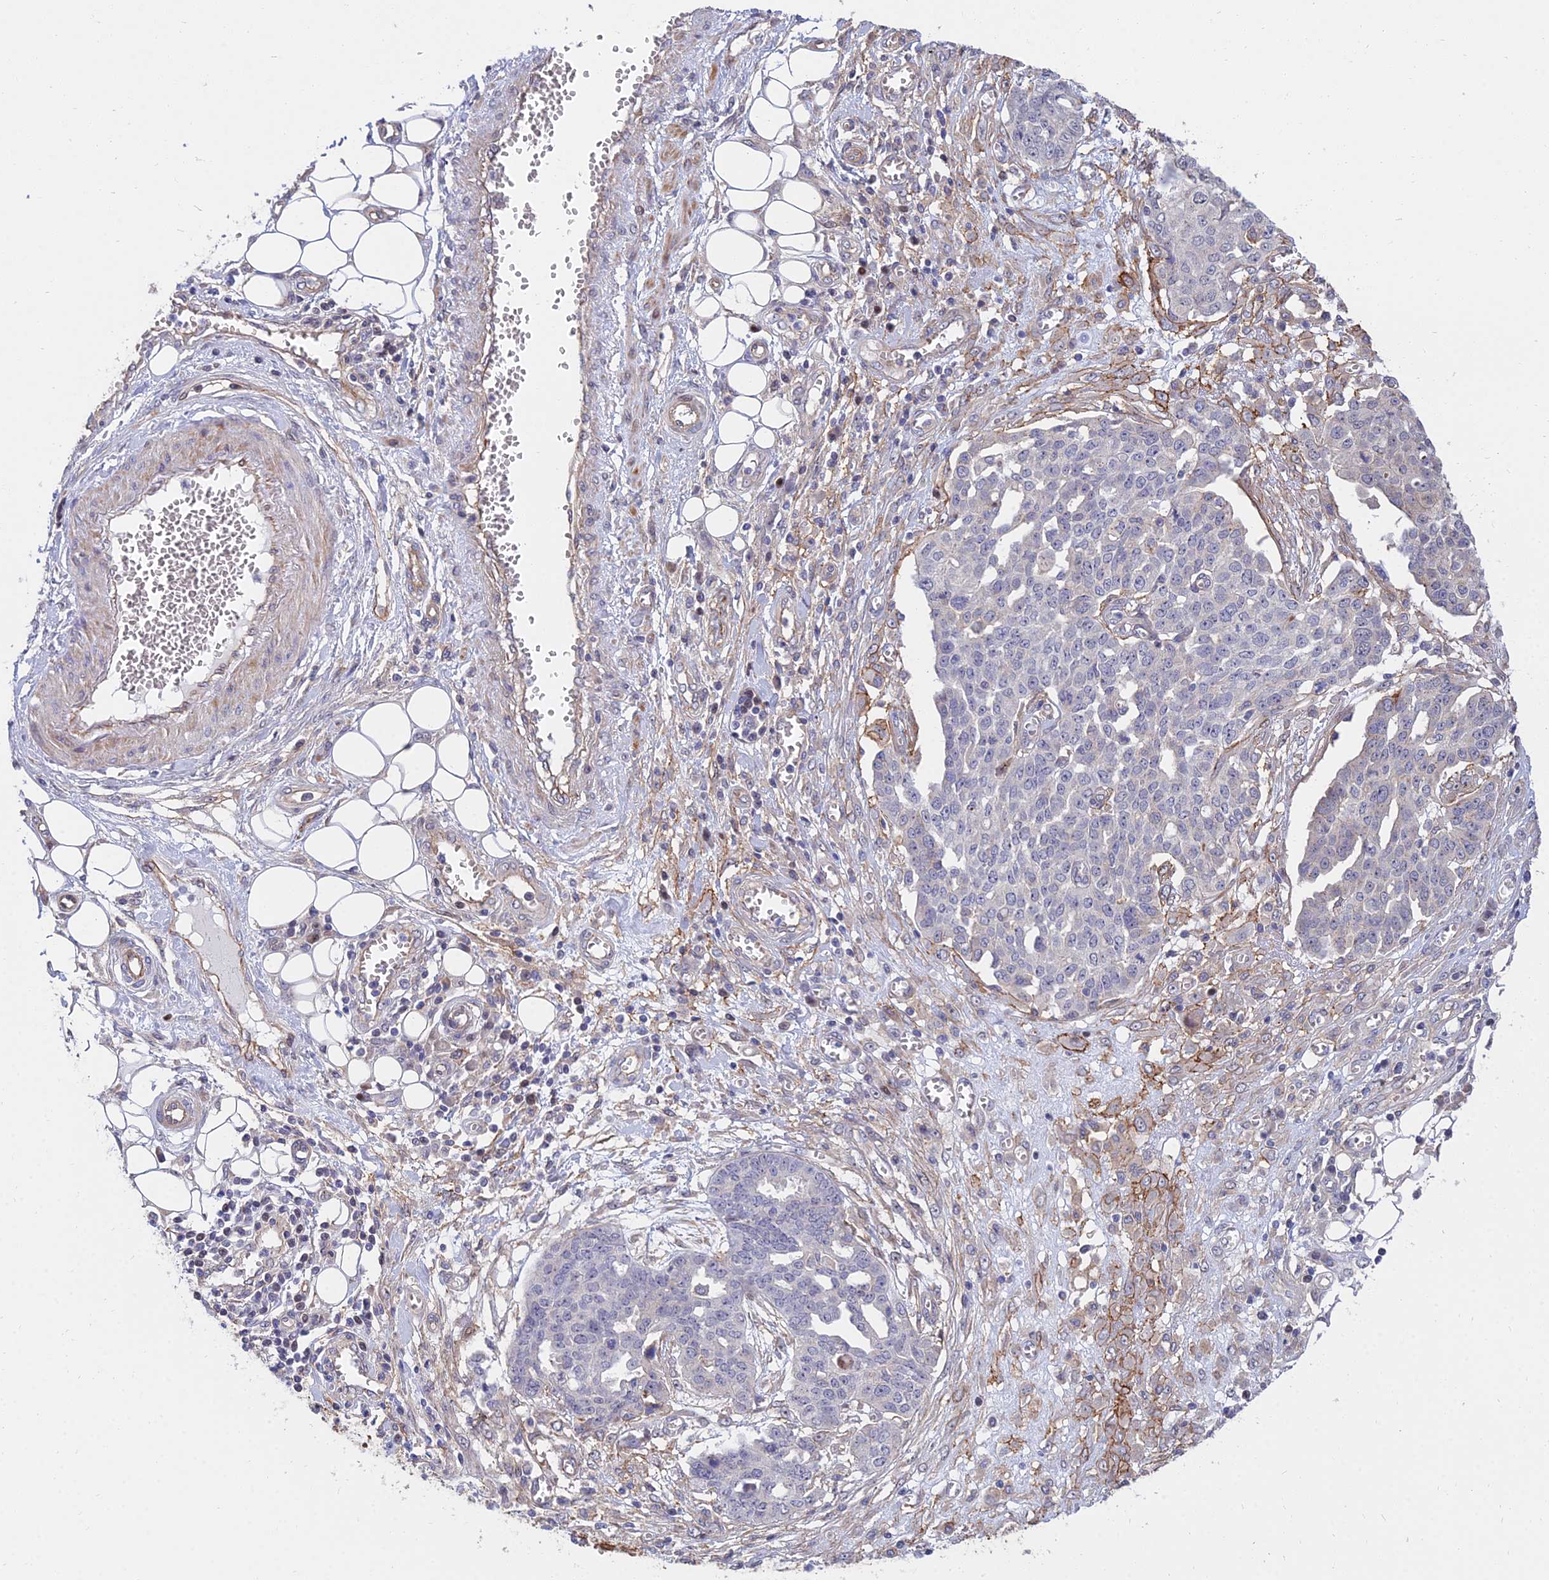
{"staining": {"intensity": "negative", "quantity": "none", "location": "none"}, "tissue": "ovarian cancer", "cell_type": "Tumor cells", "image_type": "cancer", "snomed": [{"axis": "morphology", "description": "Cystadenocarcinoma, serous, NOS"}, {"axis": "topography", "description": "Soft tissue"}, {"axis": "topography", "description": "Ovary"}], "caption": "Immunohistochemistry of human ovarian cancer (serous cystadenocarcinoma) shows no positivity in tumor cells. The staining was performed using DAB to visualize the protein expression in brown, while the nuclei were stained in blue with hematoxylin (Magnification: 20x).", "gene": "TRIM43B", "patient": {"sex": "female", "age": 57}}